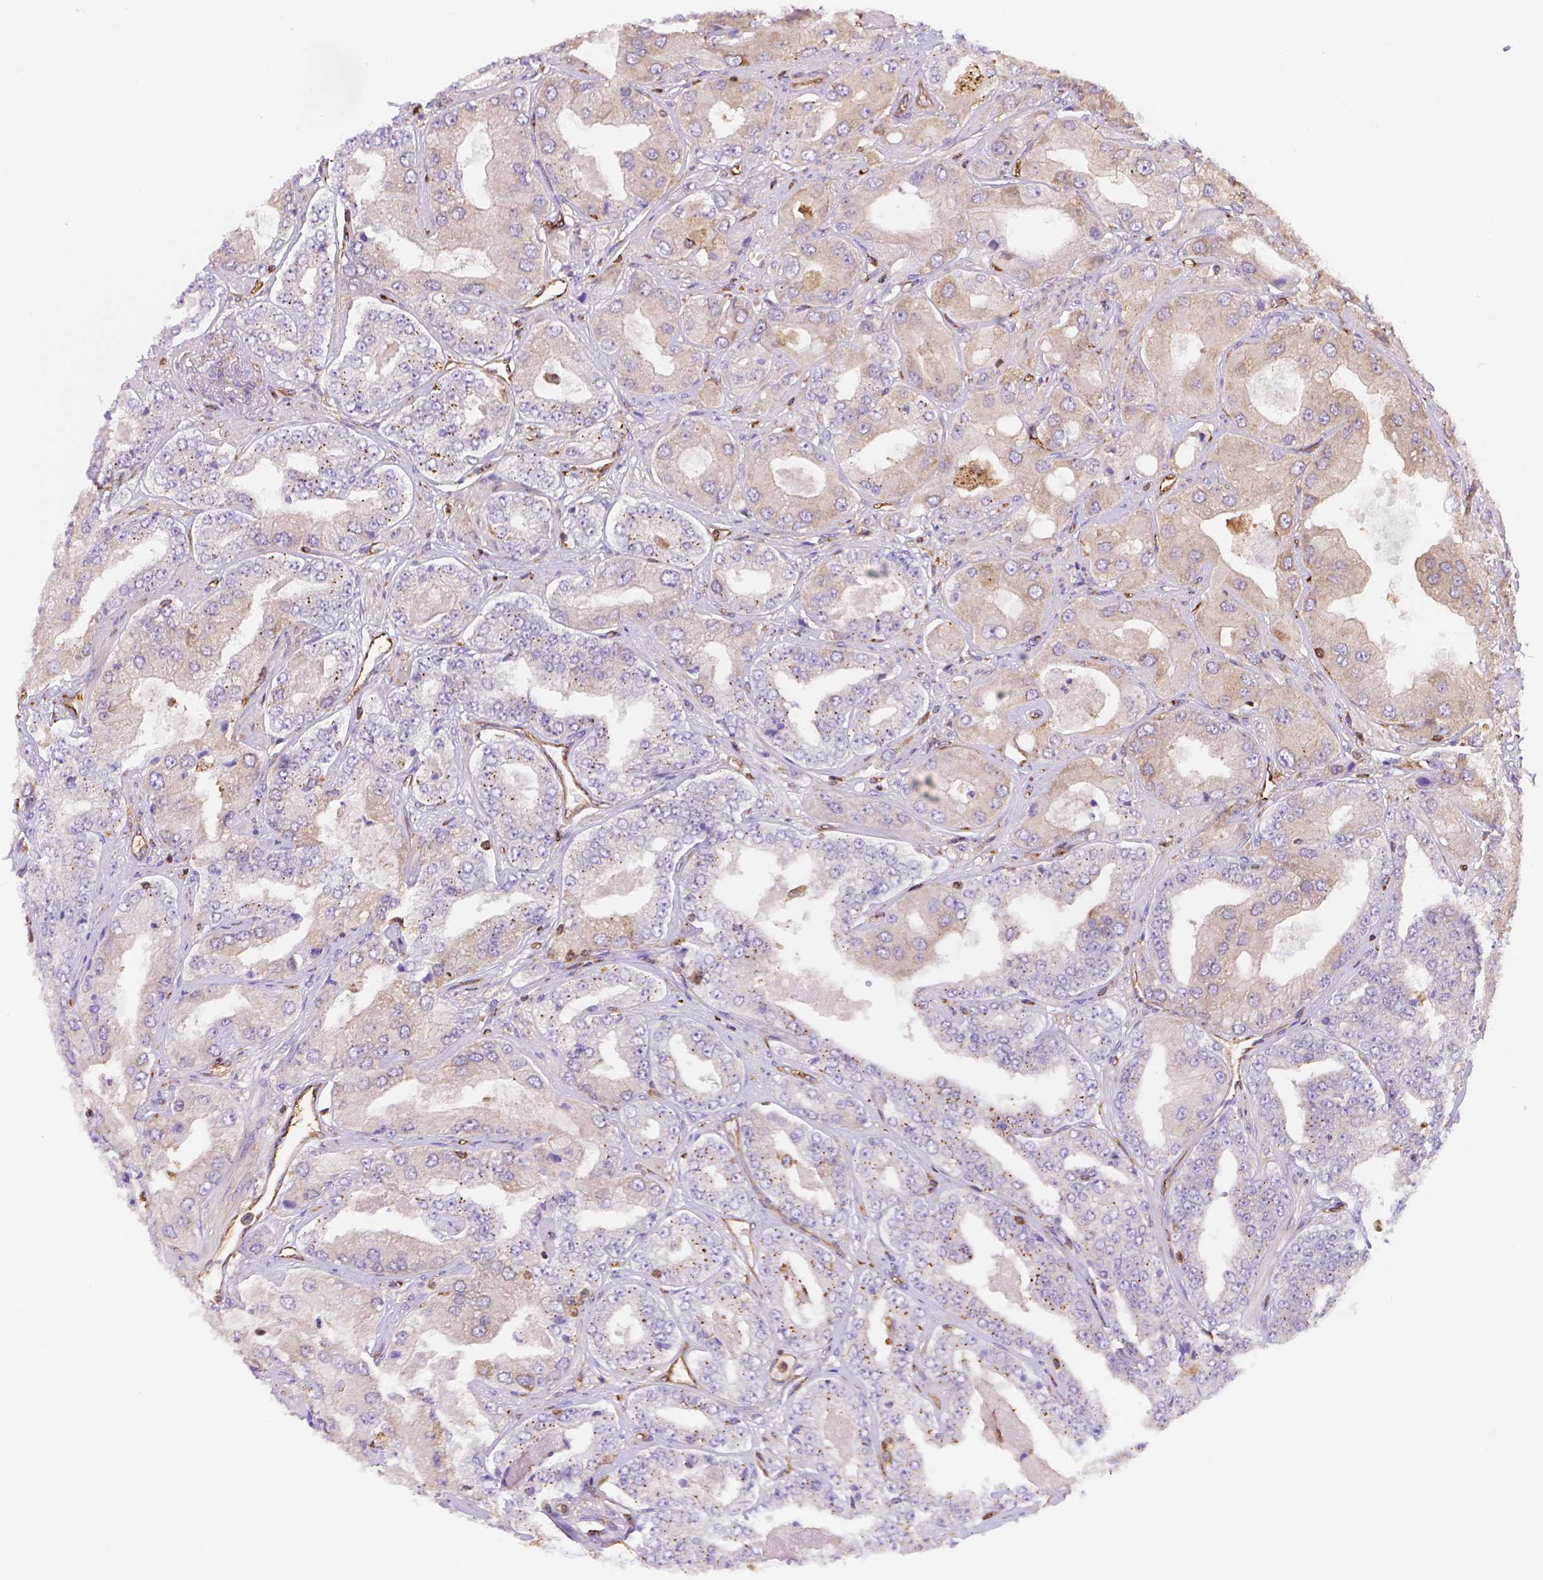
{"staining": {"intensity": "weak", "quantity": "<25%", "location": "cytoplasmic/membranous"}, "tissue": "prostate cancer", "cell_type": "Tumor cells", "image_type": "cancer", "snomed": [{"axis": "morphology", "description": "Adenocarcinoma, Low grade"}, {"axis": "topography", "description": "Prostate"}], "caption": "High magnification brightfield microscopy of prostate adenocarcinoma (low-grade) stained with DAB (3,3'-diaminobenzidine) (brown) and counterstained with hematoxylin (blue): tumor cells show no significant expression.", "gene": "DMWD", "patient": {"sex": "male", "age": 60}}